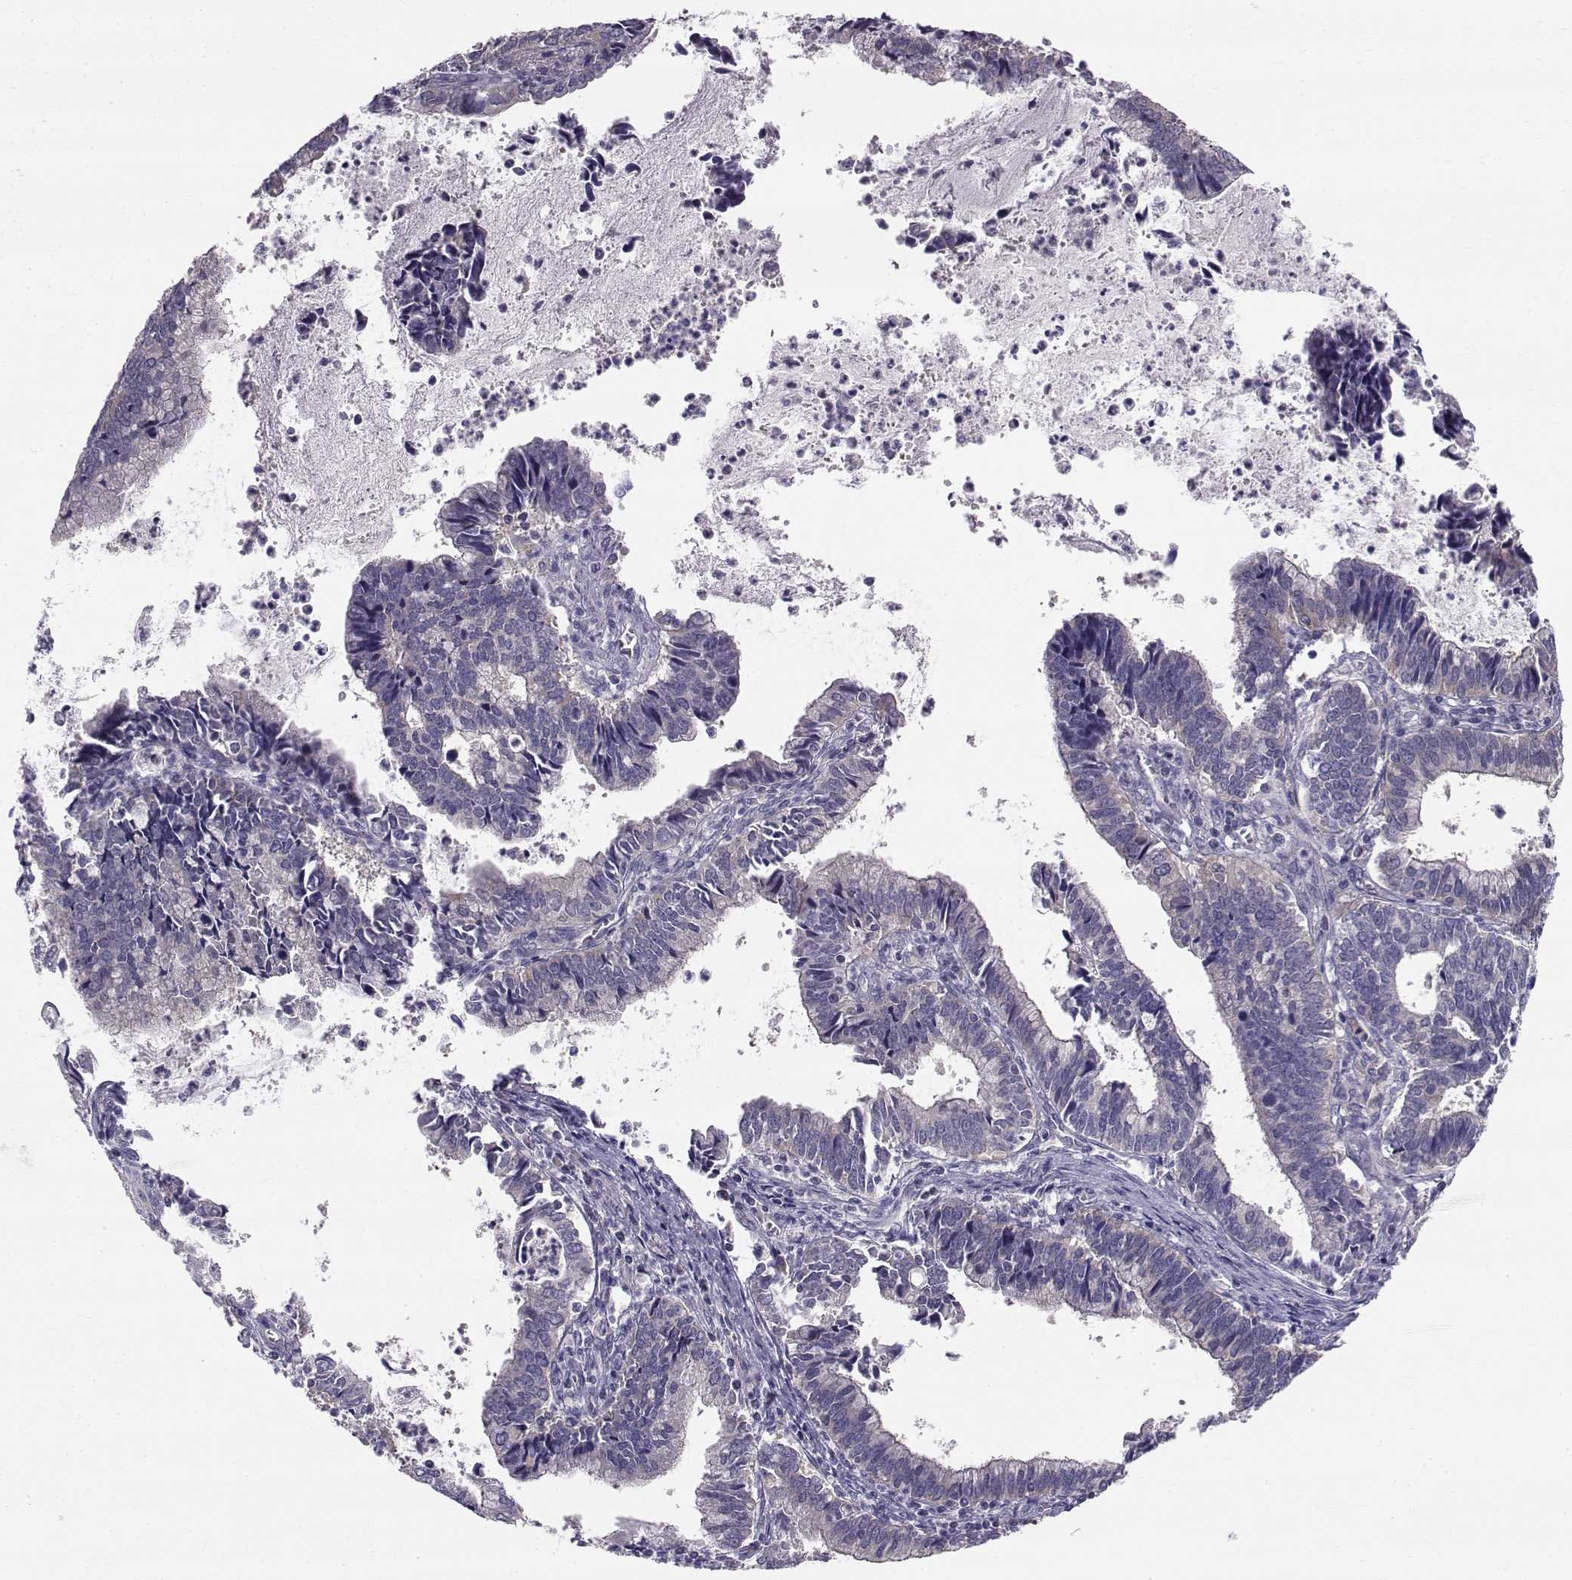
{"staining": {"intensity": "negative", "quantity": "none", "location": "none"}, "tissue": "cervical cancer", "cell_type": "Tumor cells", "image_type": "cancer", "snomed": [{"axis": "morphology", "description": "Adenocarcinoma, NOS"}, {"axis": "topography", "description": "Cervix"}], "caption": "Immunohistochemical staining of human adenocarcinoma (cervical) shows no significant staining in tumor cells.", "gene": "PEX5L", "patient": {"sex": "female", "age": 42}}